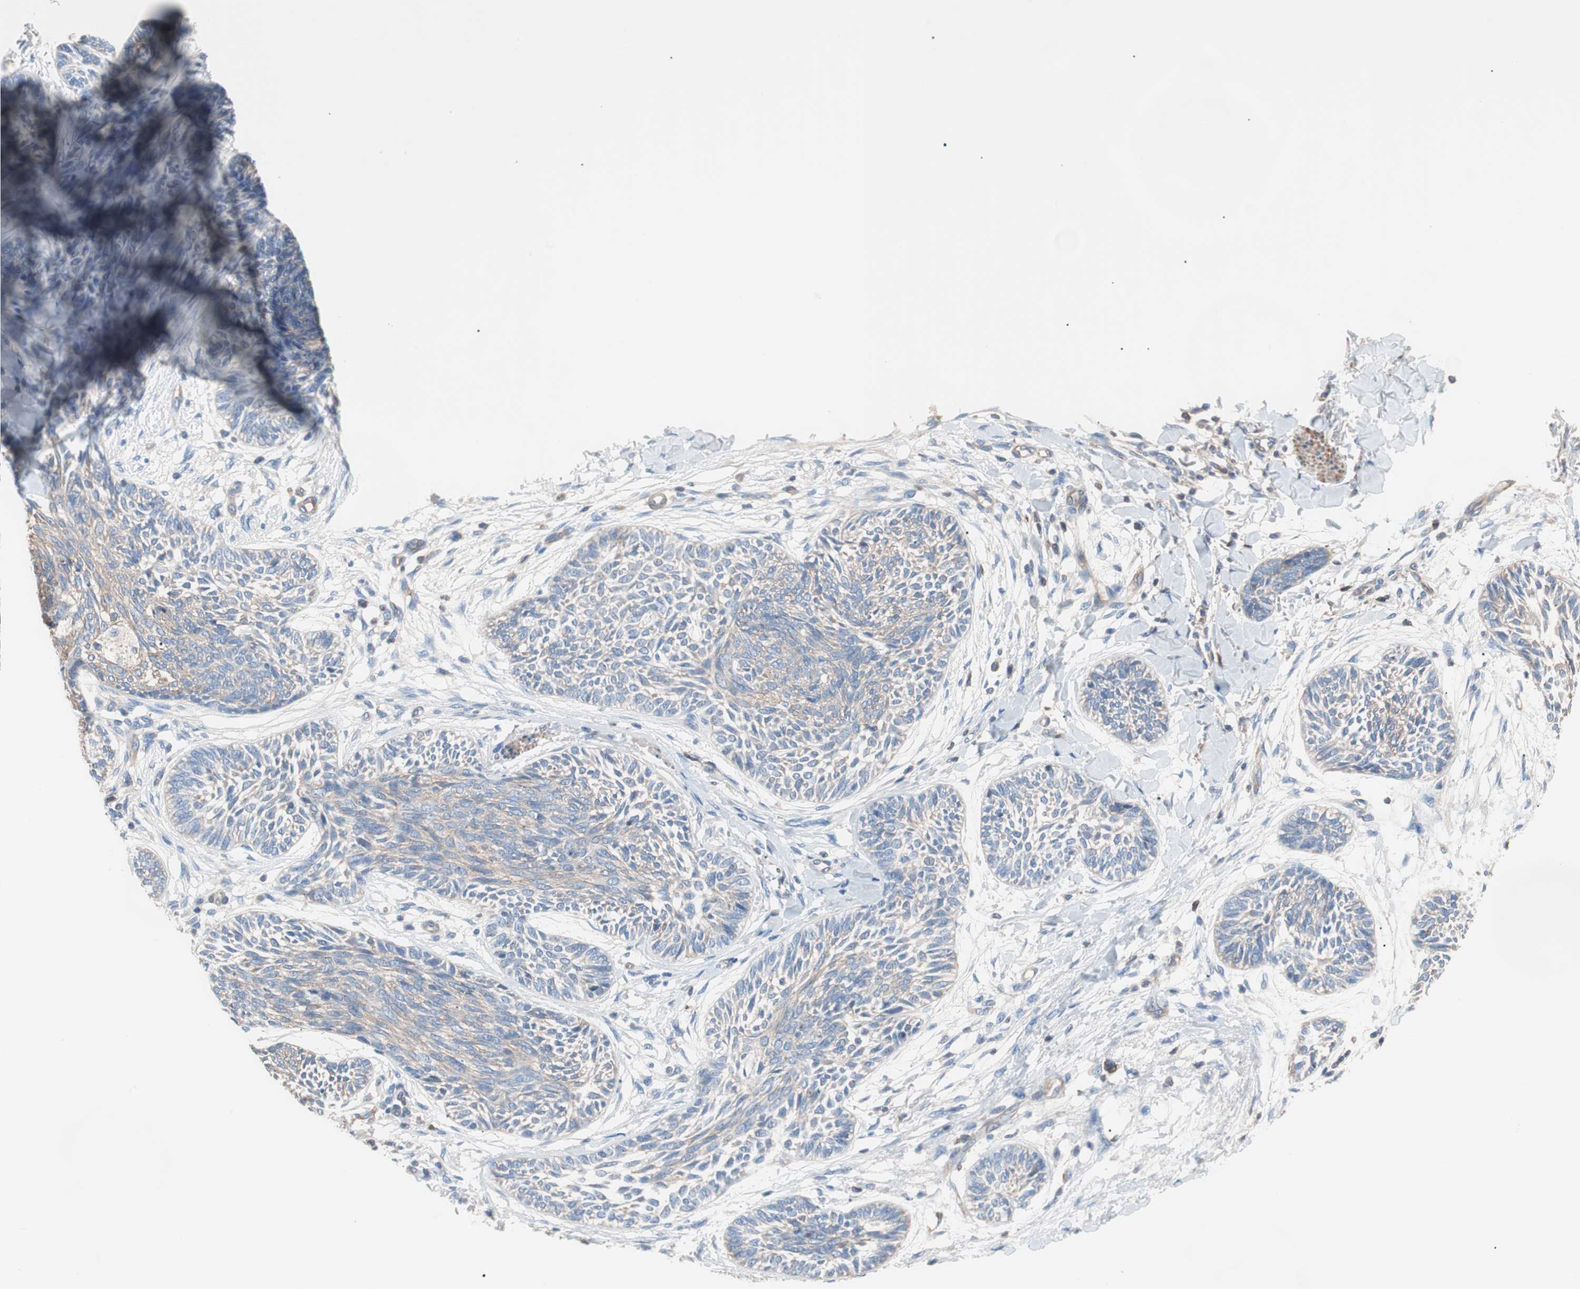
{"staining": {"intensity": "weak", "quantity": "25%-75%", "location": "cytoplasmic/membranous"}, "tissue": "skin cancer", "cell_type": "Tumor cells", "image_type": "cancer", "snomed": [{"axis": "morphology", "description": "Papilloma, NOS"}, {"axis": "morphology", "description": "Basal cell carcinoma"}, {"axis": "topography", "description": "Skin"}], "caption": "Tumor cells reveal low levels of weak cytoplasmic/membranous positivity in approximately 25%-75% of cells in basal cell carcinoma (skin).", "gene": "GPR160", "patient": {"sex": "male", "age": 87}}